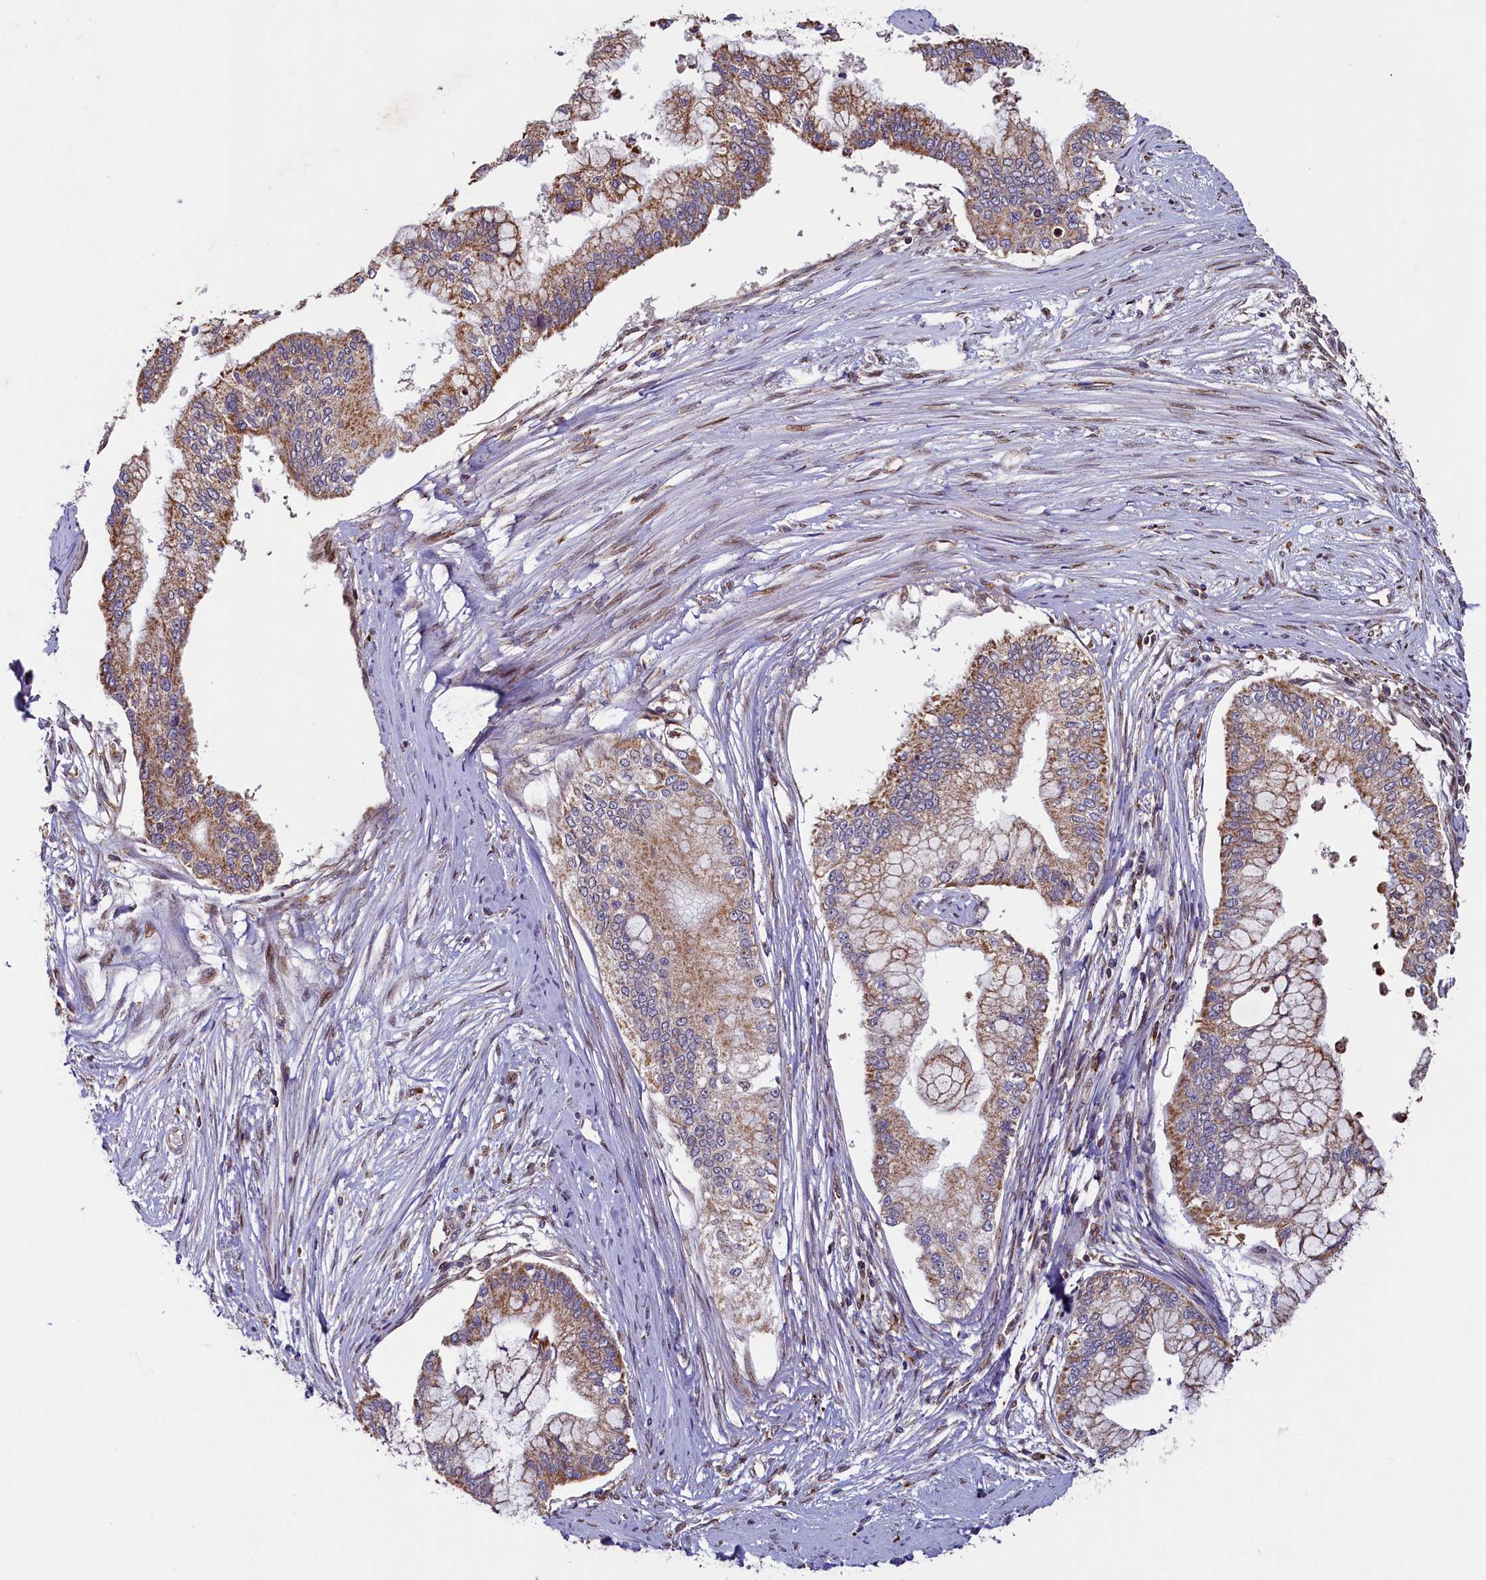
{"staining": {"intensity": "moderate", "quantity": "25%-75%", "location": "cytoplasmic/membranous"}, "tissue": "pancreatic cancer", "cell_type": "Tumor cells", "image_type": "cancer", "snomed": [{"axis": "morphology", "description": "Adenocarcinoma, NOS"}, {"axis": "topography", "description": "Pancreas"}], "caption": "Tumor cells demonstrate medium levels of moderate cytoplasmic/membranous staining in about 25%-75% of cells in pancreatic adenocarcinoma.", "gene": "ZNF577", "patient": {"sex": "male", "age": 46}}